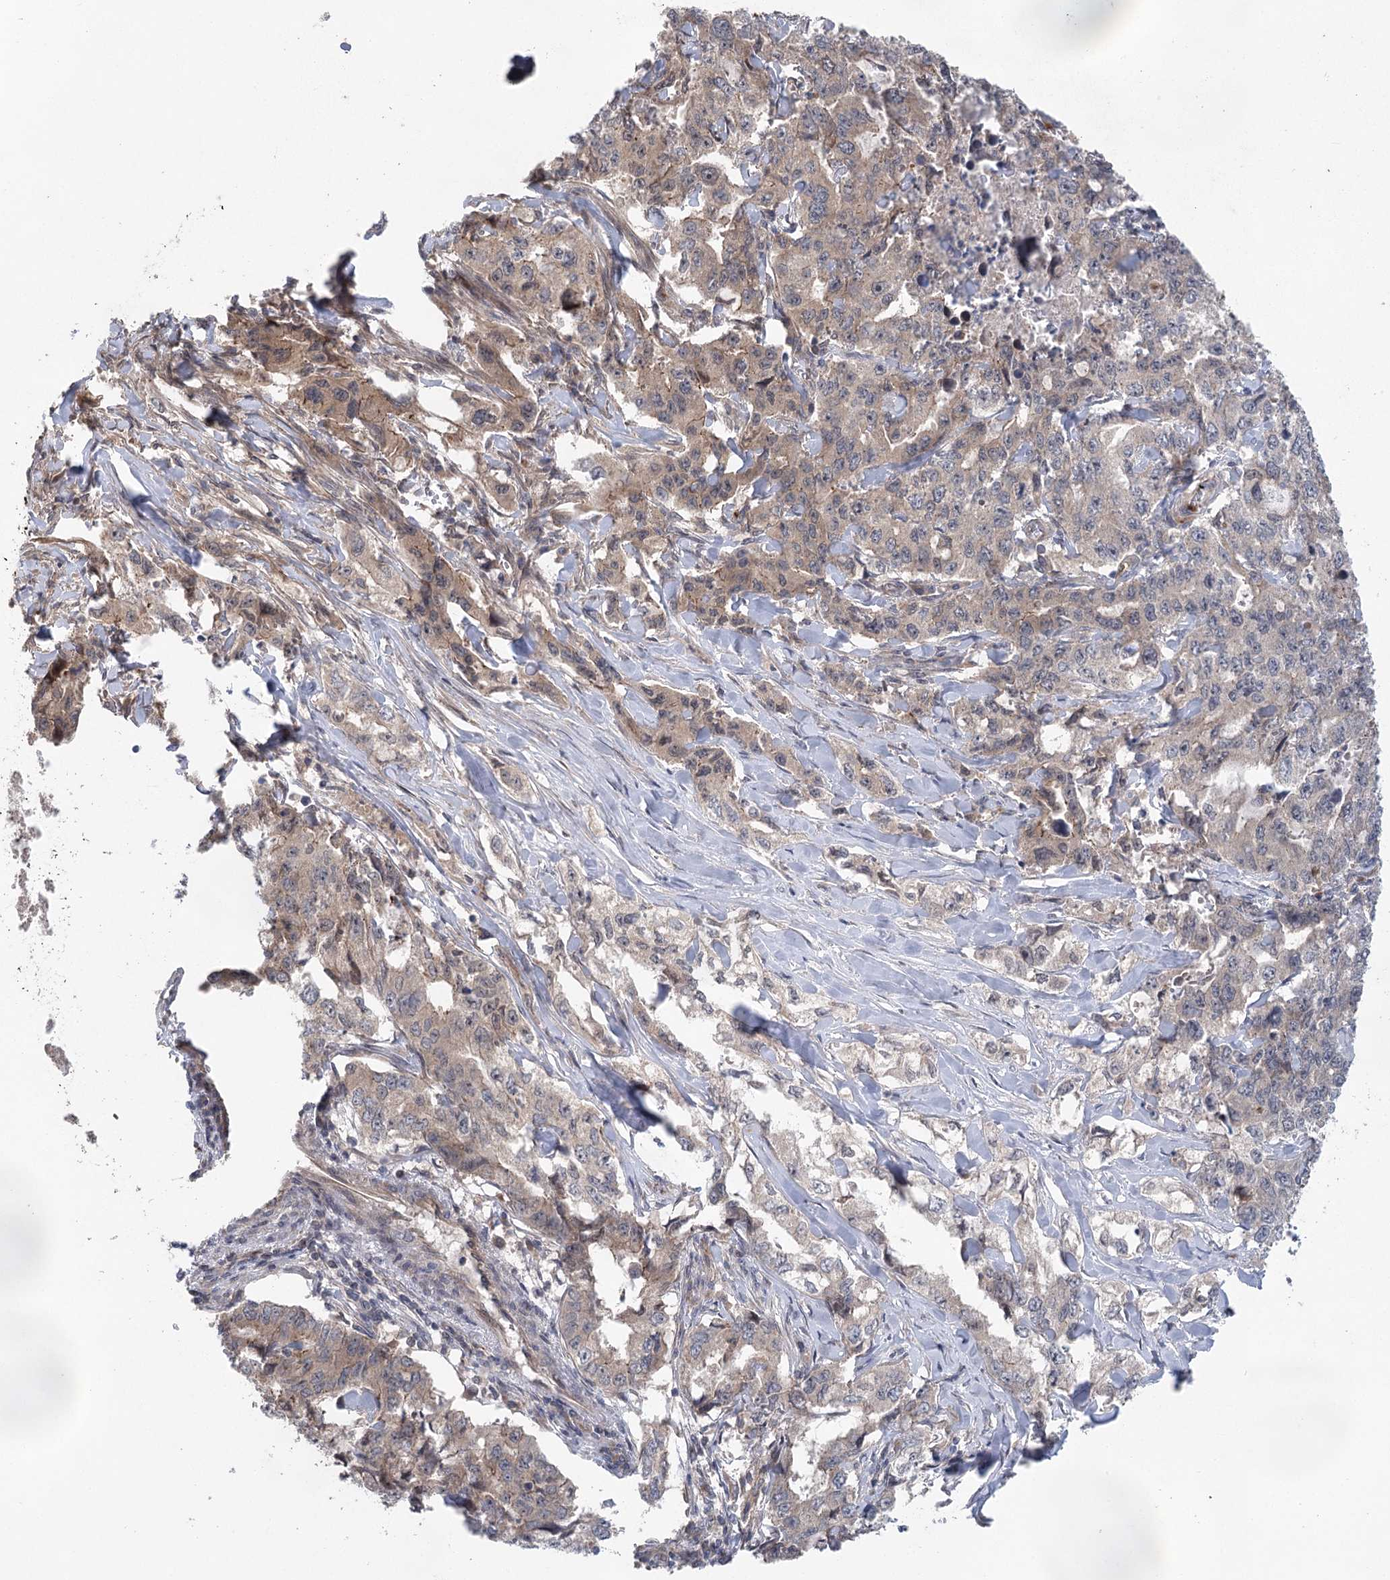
{"staining": {"intensity": "moderate", "quantity": ">75%", "location": "cytoplasmic/membranous"}, "tissue": "lung cancer", "cell_type": "Tumor cells", "image_type": "cancer", "snomed": [{"axis": "morphology", "description": "Adenocarcinoma, NOS"}, {"axis": "topography", "description": "Lung"}], "caption": "There is medium levels of moderate cytoplasmic/membranous expression in tumor cells of lung adenocarcinoma, as demonstrated by immunohistochemical staining (brown color).", "gene": "METTL24", "patient": {"sex": "female", "age": 51}}